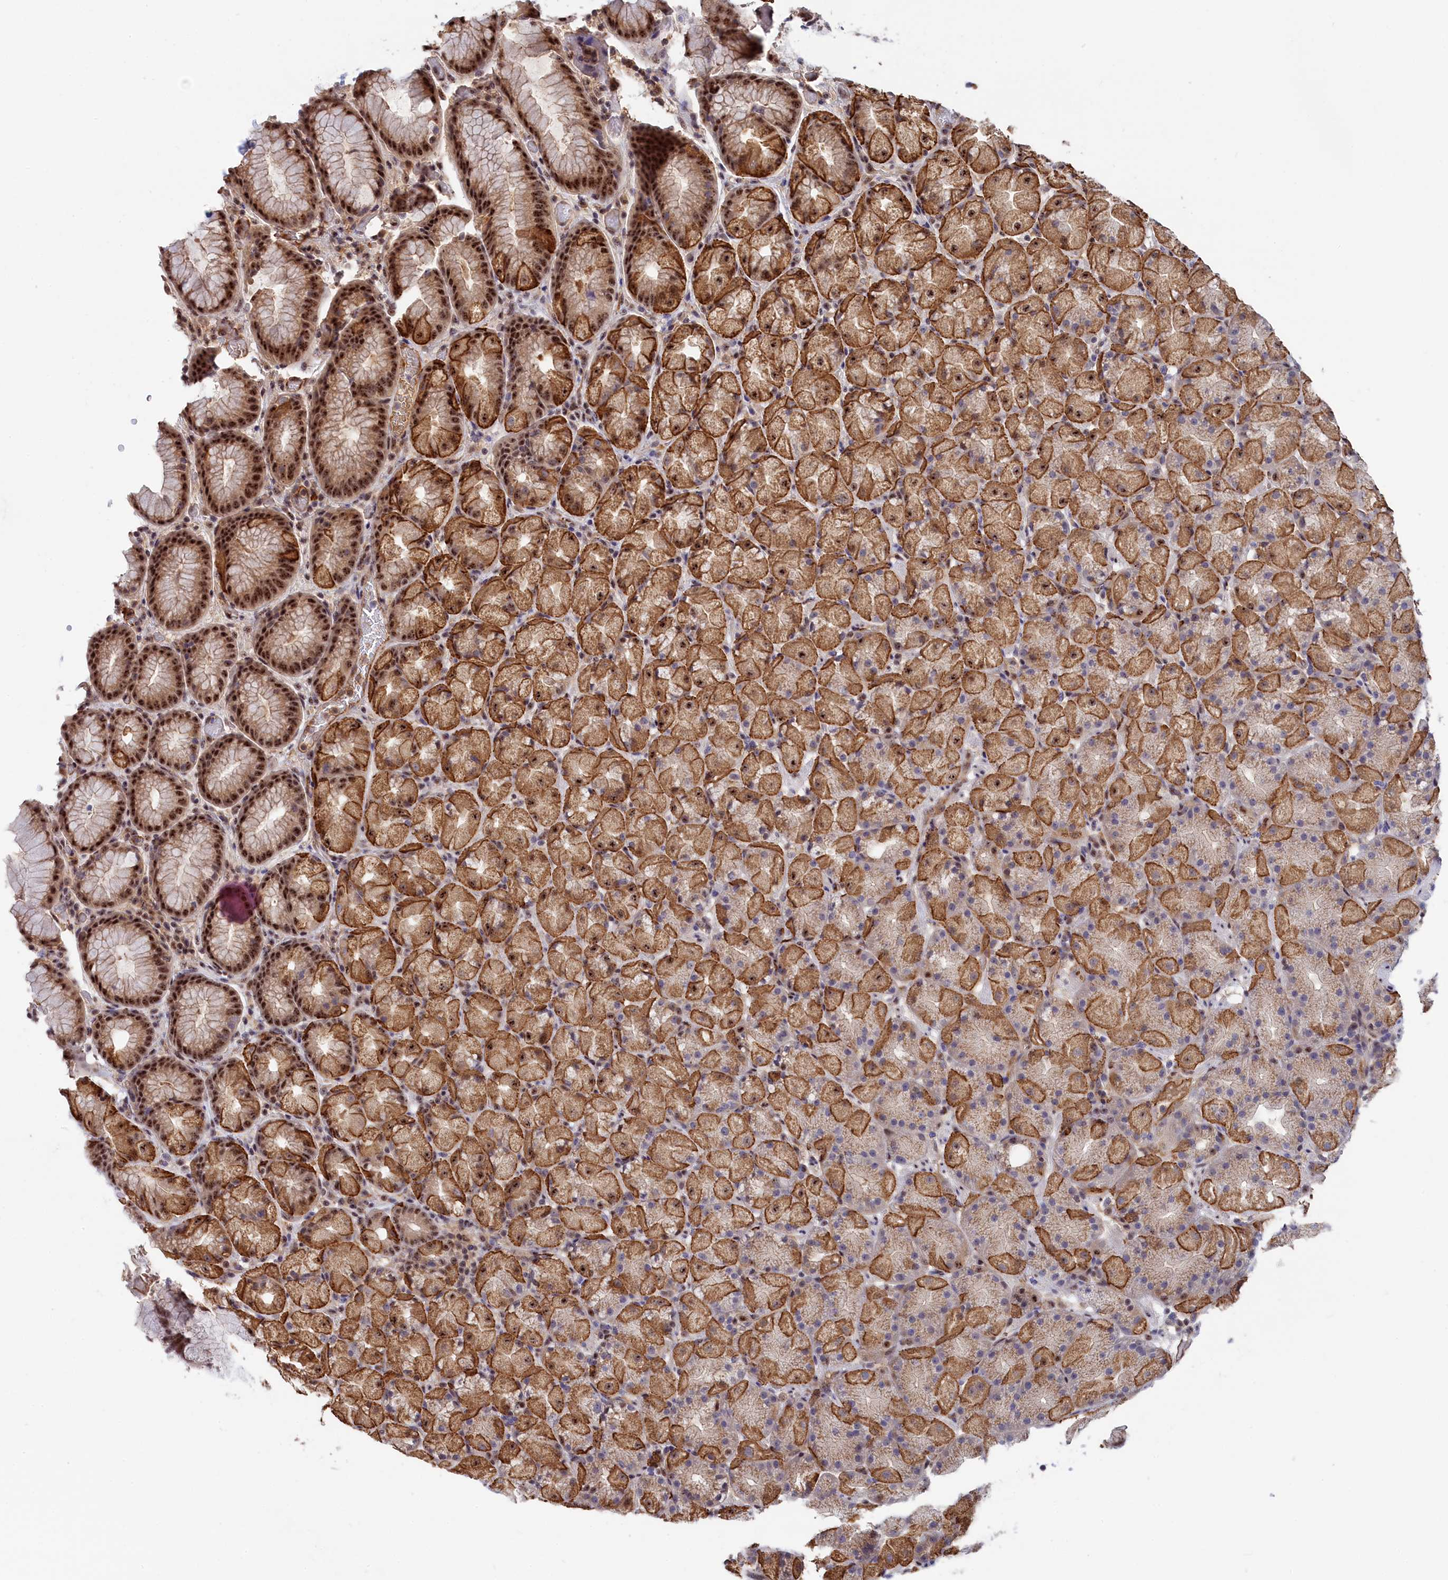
{"staining": {"intensity": "strong", "quantity": ">75%", "location": "cytoplasmic/membranous,nuclear"}, "tissue": "stomach", "cell_type": "Glandular cells", "image_type": "normal", "snomed": [{"axis": "morphology", "description": "Normal tissue, NOS"}, {"axis": "topography", "description": "Stomach, upper"}, {"axis": "topography", "description": "Stomach"}], "caption": "Human stomach stained for a protein (brown) shows strong cytoplasmic/membranous,nuclear positive staining in approximately >75% of glandular cells.", "gene": "TAB1", "patient": {"sex": "male", "age": 48}}